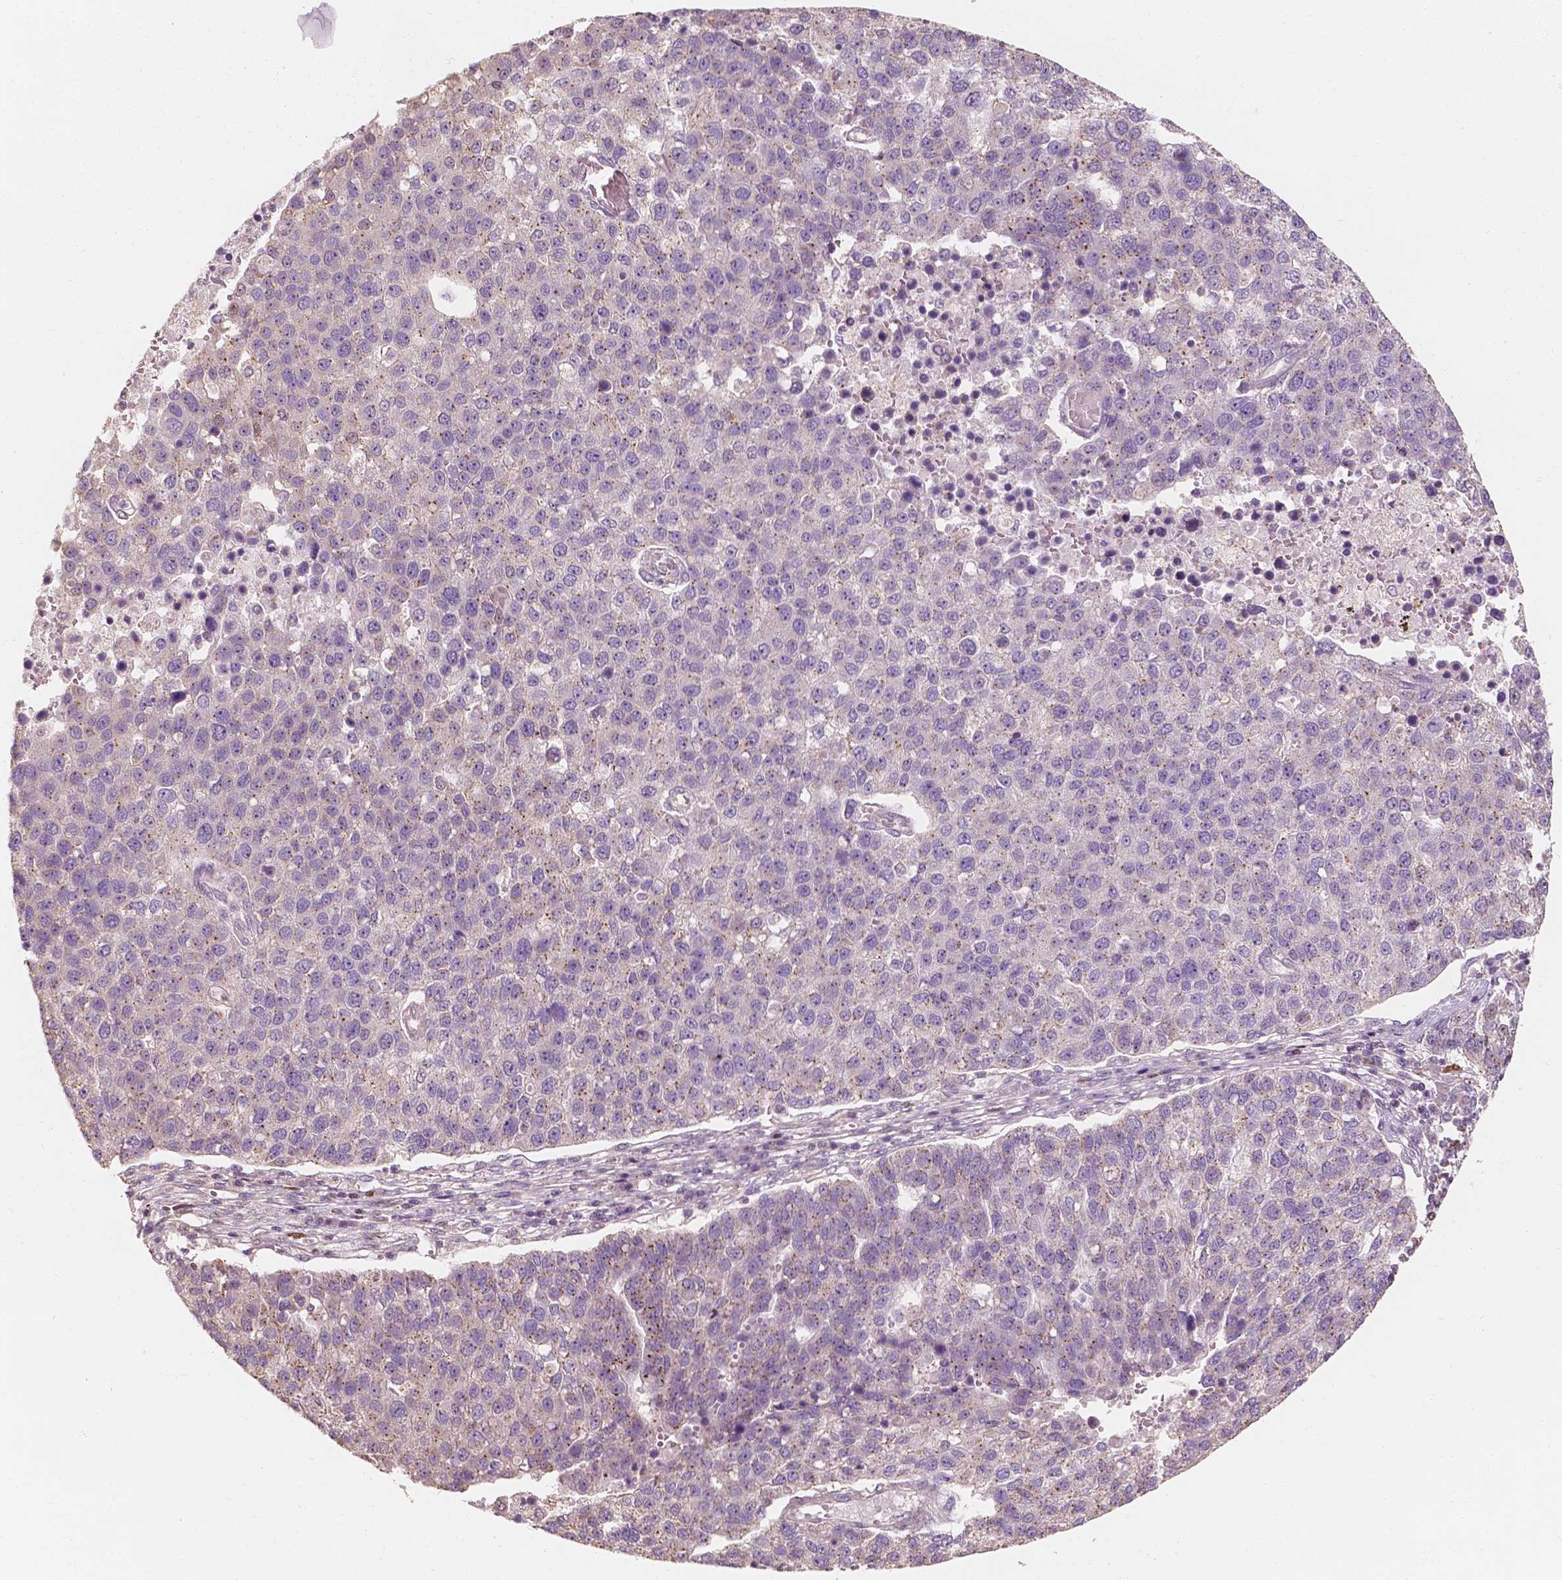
{"staining": {"intensity": "negative", "quantity": "none", "location": "none"}, "tissue": "pancreatic cancer", "cell_type": "Tumor cells", "image_type": "cancer", "snomed": [{"axis": "morphology", "description": "Adenocarcinoma, NOS"}, {"axis": "topography", "description": "Pancreas"}], "caption": "Micrograph shows no significant protein staining in tumor cells of pancreatic cancer.", "gene": "TBC1D17", "patient": {"sex": "female", "age": 61}}